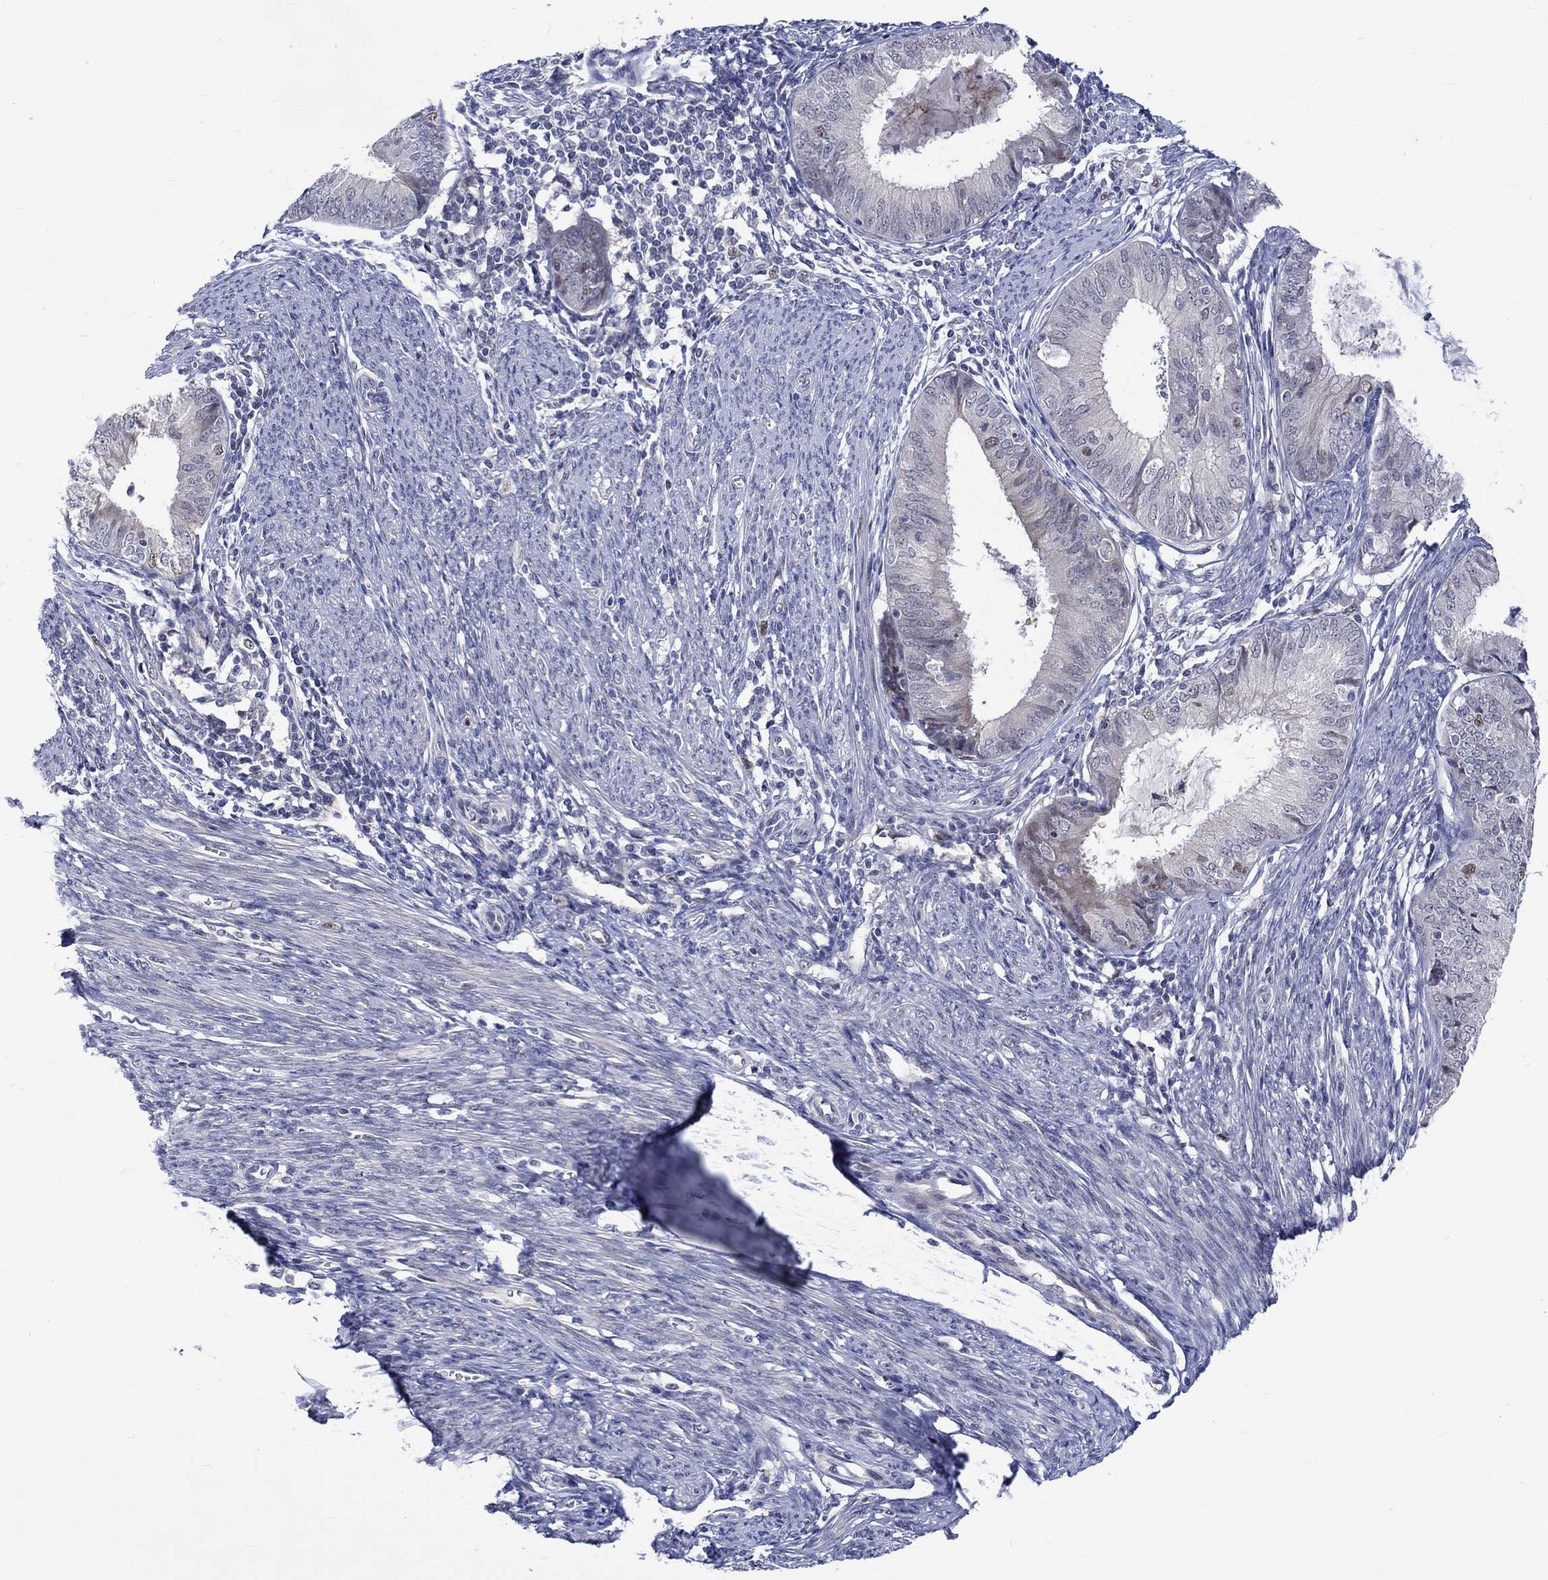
{"staining": {"intensity": "moderate", "quantity": "<25%", "location": "nuclear"}, "tissue": "endometrial cancer", "cell_type": "Tumor cells", "image_type": "cancer", "snomed": [{"axis": "morphology", "description": "Adenocarcinoma, NOS"}, {"axis": "topography", "description": "Endometrium"}], "caption": "Immunohistochemistry micrograph of endometrial cancer stained for a protein (brown), which reveals low levels of moderate nuclear expression in approximately <25% of tumor cells.", "gene": "E2F8", "patient": {"sex": "female", "age": 57}}